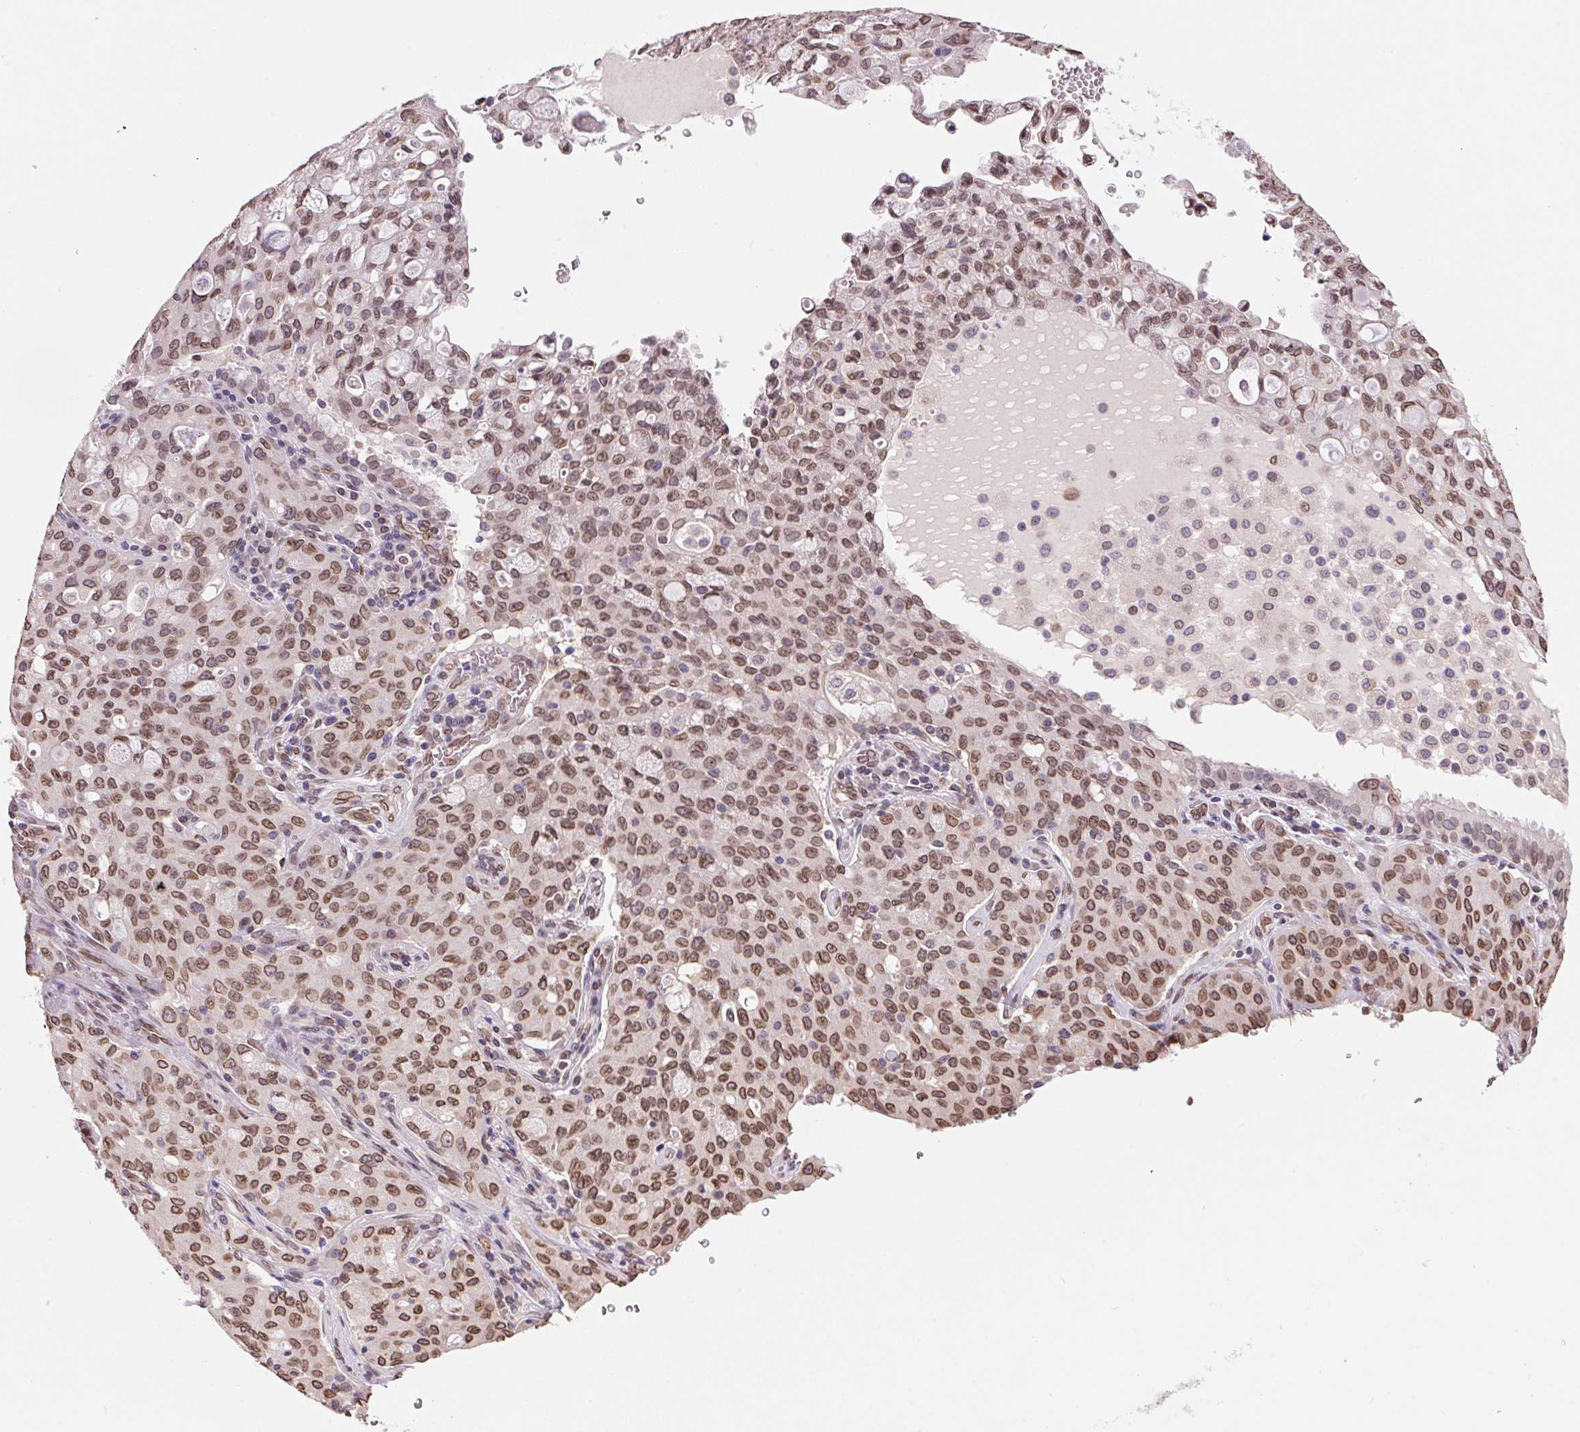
{"staining": {"intensity": "moderate", "quantity": ">75%", "location": "cytoplasmic/membranous,nuclear"}, "tissue": "lung cancer", "cell_type": "Tumor cells", "image_type": "cancer", "snomed": [{"axis": "morphology", "description": "Adenocarcinoma, NOS"}, {"axis": "topography", "description": "Lung"}], "caption": "A high-resolution micrograph shows immunohistochemistry staining of lung adenocarcinoma, which demonstrates moderate cytoplasmic/membranous and nuclear positivity in approximately >75% of tumor cells.", "gene": "TMEM175", "patient": {"sex": "female", "age": 44}}